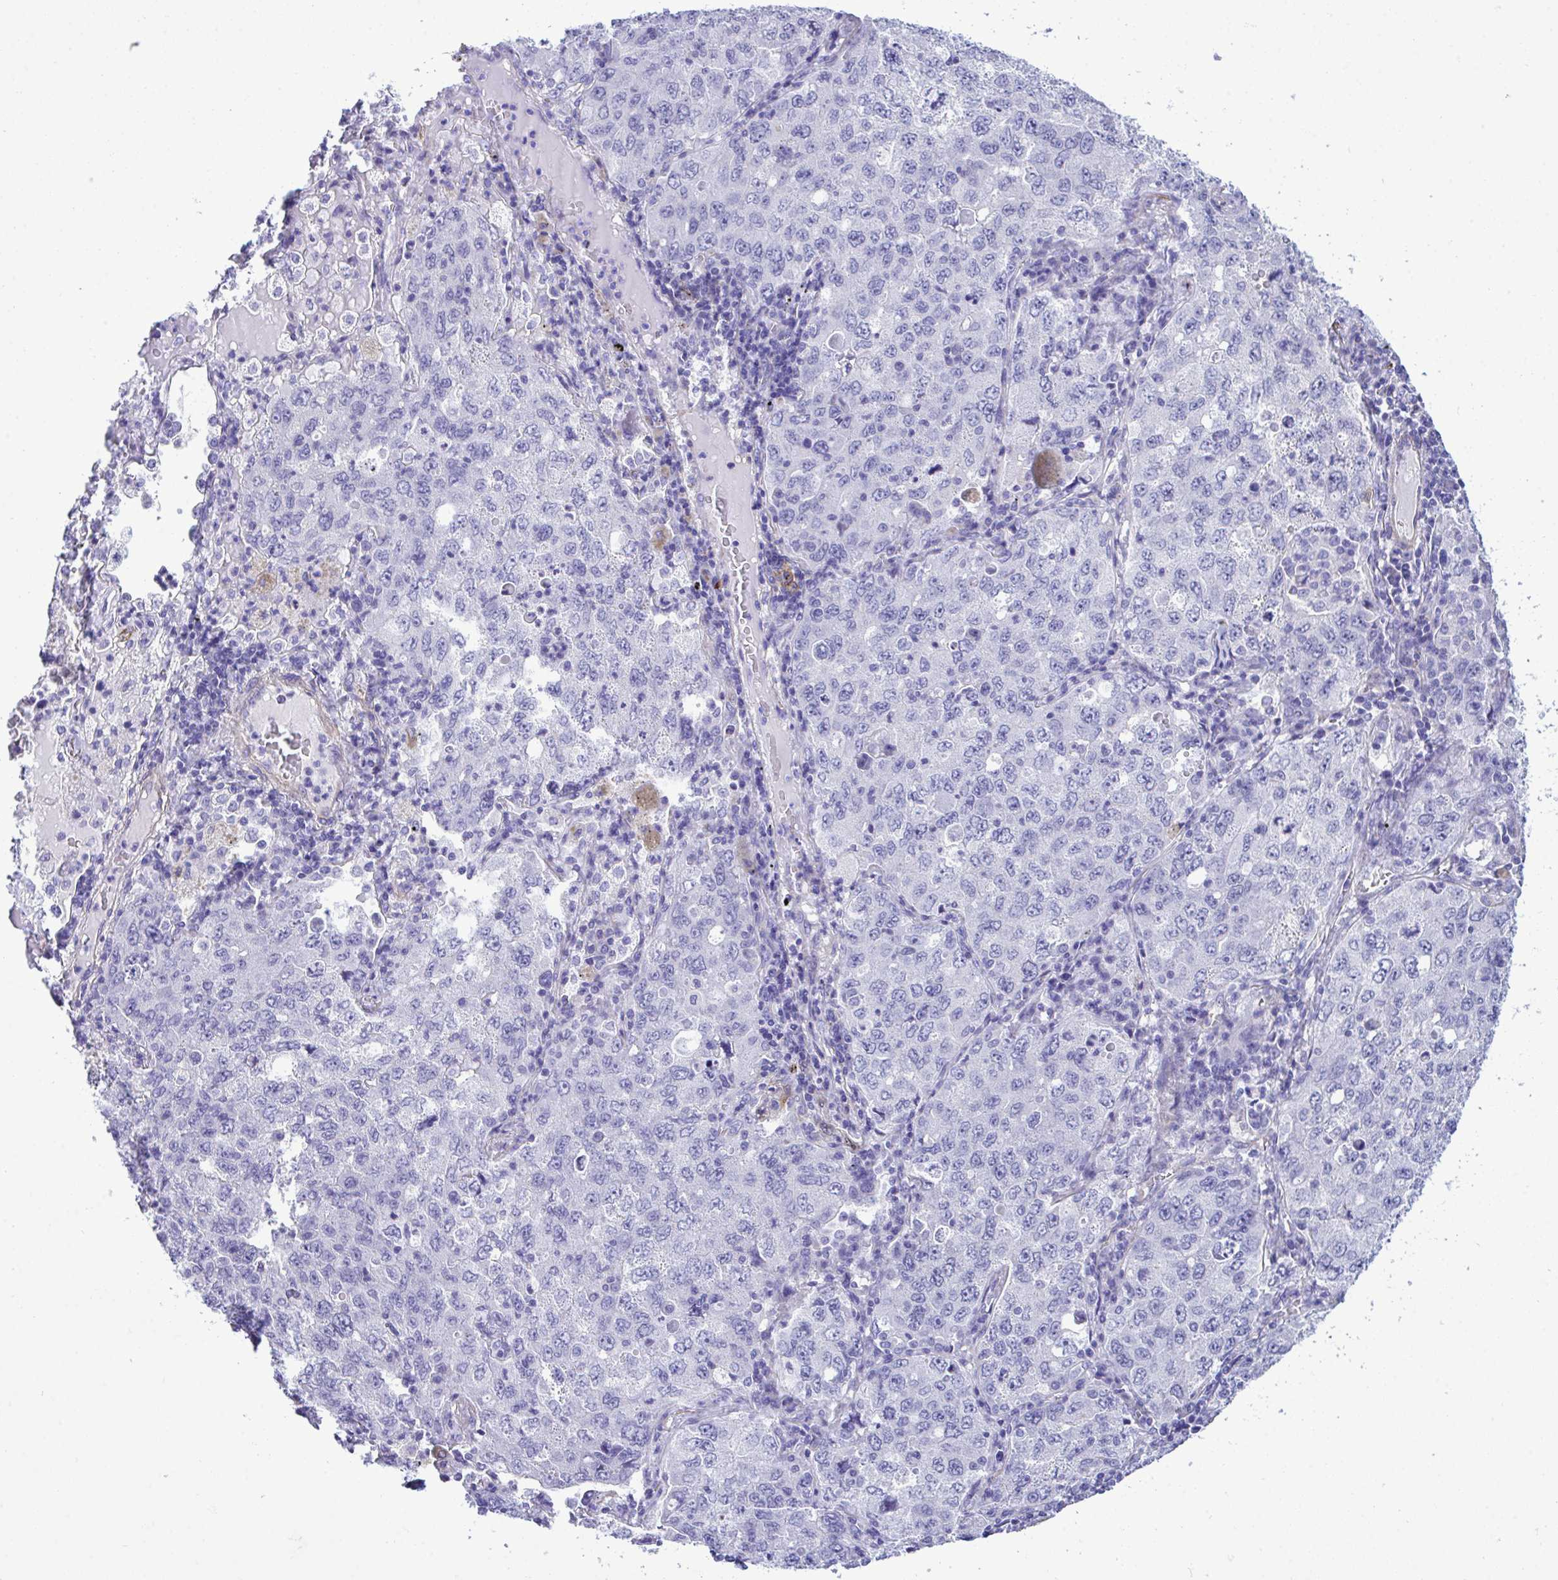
{"staining": {"intensity": "negative", "quantity": "none", "location": "none"}, "tissue": "lung cancer", "cell_type": "Tumor cells", "image_type": "cancer", "snomed": [{"axis": "morphology", "description": "Adenocarcinoma, NOS"}, {"axis": "topography", "description": "Lung"}], "caption": "Lung cancer (adenocarcinoma) was stained to show a protein in brown. There is no significant positivity in tumor cells. (Stains: DAB (3,3'-diaminobenzidine) immunohistochemistry (IHC) with hematoxylin counter stain, Microscopy: brightfield microscopy at high magnification).", "gene": "SYNPO2L", "patient": {"sex": "female", "age": 57}}